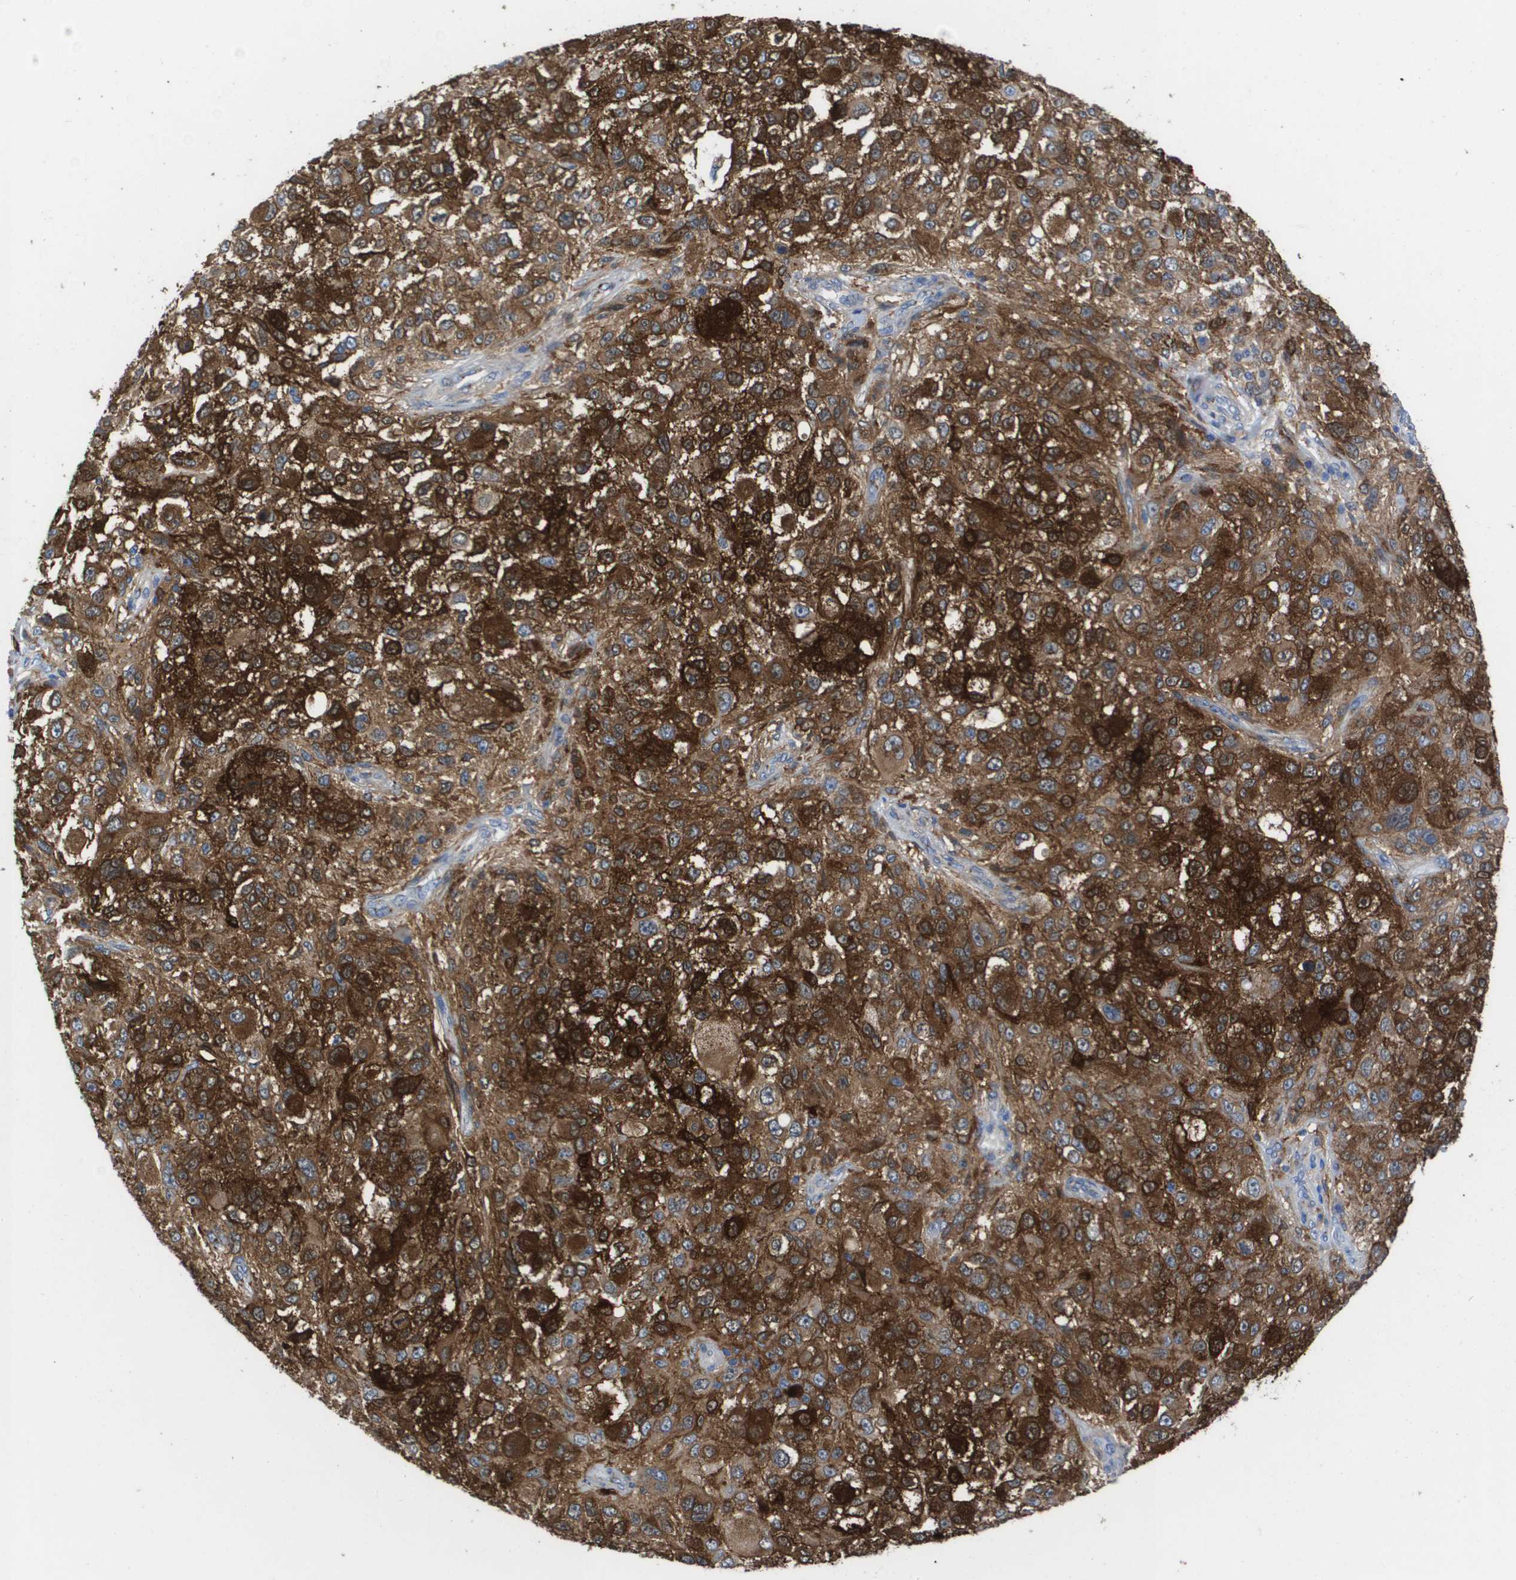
{"staining": {"intensity": "strong", "quantity": ">75%", "location": "cytoplasmic/membranous"}, "tissue": "melanoma", "cell_type": "Tumor cells", "image_type": "cancer", "snomed": [{"axis": "morphology", "description": "Necrosis, NOS"}, {"axis": "morphology", "description": "Malignant melanoma, NOS"}, {"axis": "topography", "description": "Skin"}], "caption": "There is high levels of strong cytoplasmic/membranous staining in tumor cells of melanoma, as demonstrated by immunohistochemical staining (brown color).", "gene": "SLC37A2", "patient": {"sex": "female", "age": 87}}